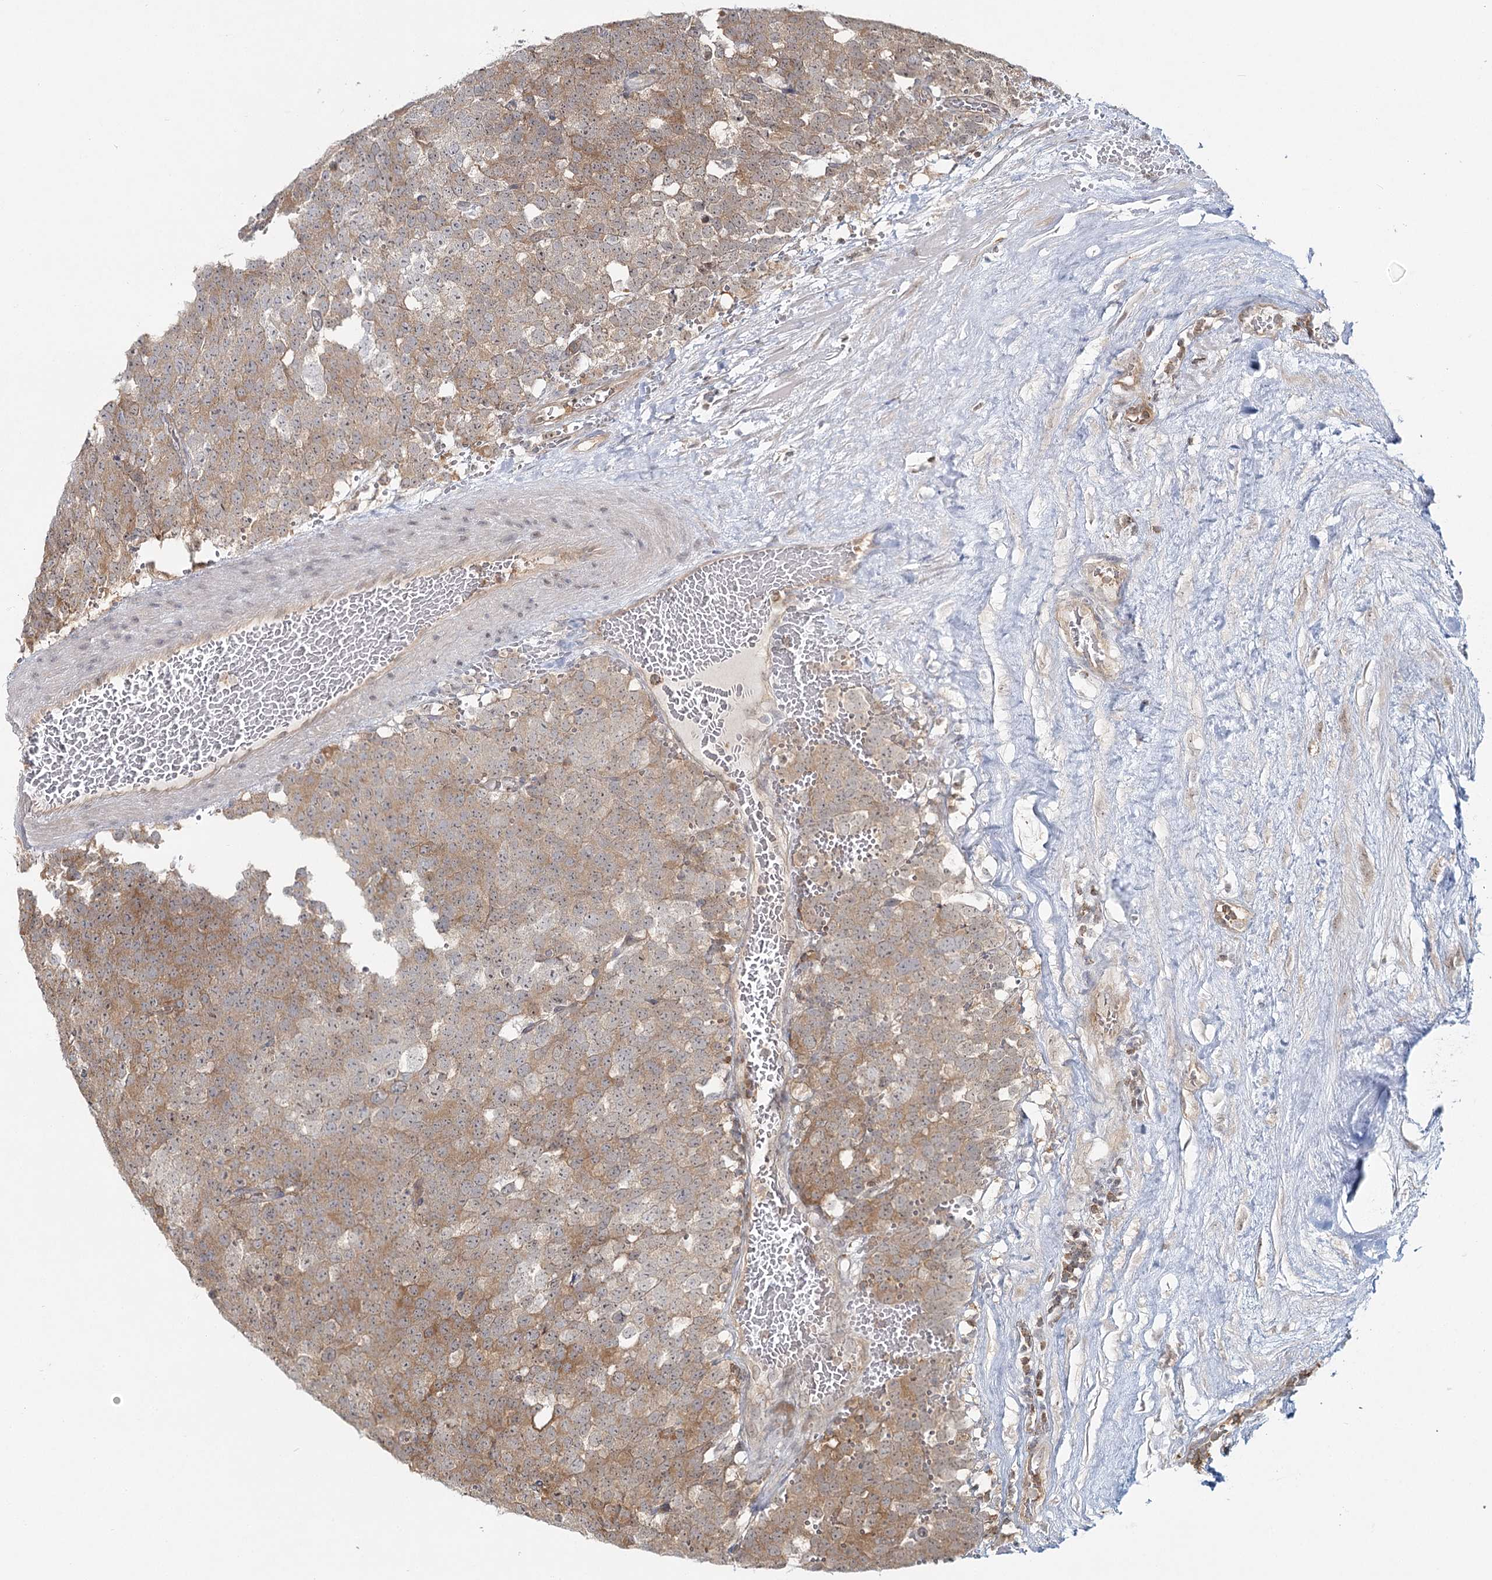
{"staining": {"intensity": "moderate", "quantity": ">75%", "location": "cytoplasmic/membranous"}, "tissue": "testis cancer", "cell_type": "Tumor cells", "image_type": "cancer", "snomed": [{"axis": "morphology", "description": "Seminoma, NOS"}, {"axis": "topography", "description": "Testis"}], "caption": "A medium amount of moderate cytoplasmic/membranous expression is present in about >75% of tumor cells in testis seminoma tissue. The protein is stained brown, and the nuclei are stained in blue (DAB IHC with brightfield microscopy, high magnification).", "gene": "FAM120B", "patient": {"sex": "male", "age": 71}}